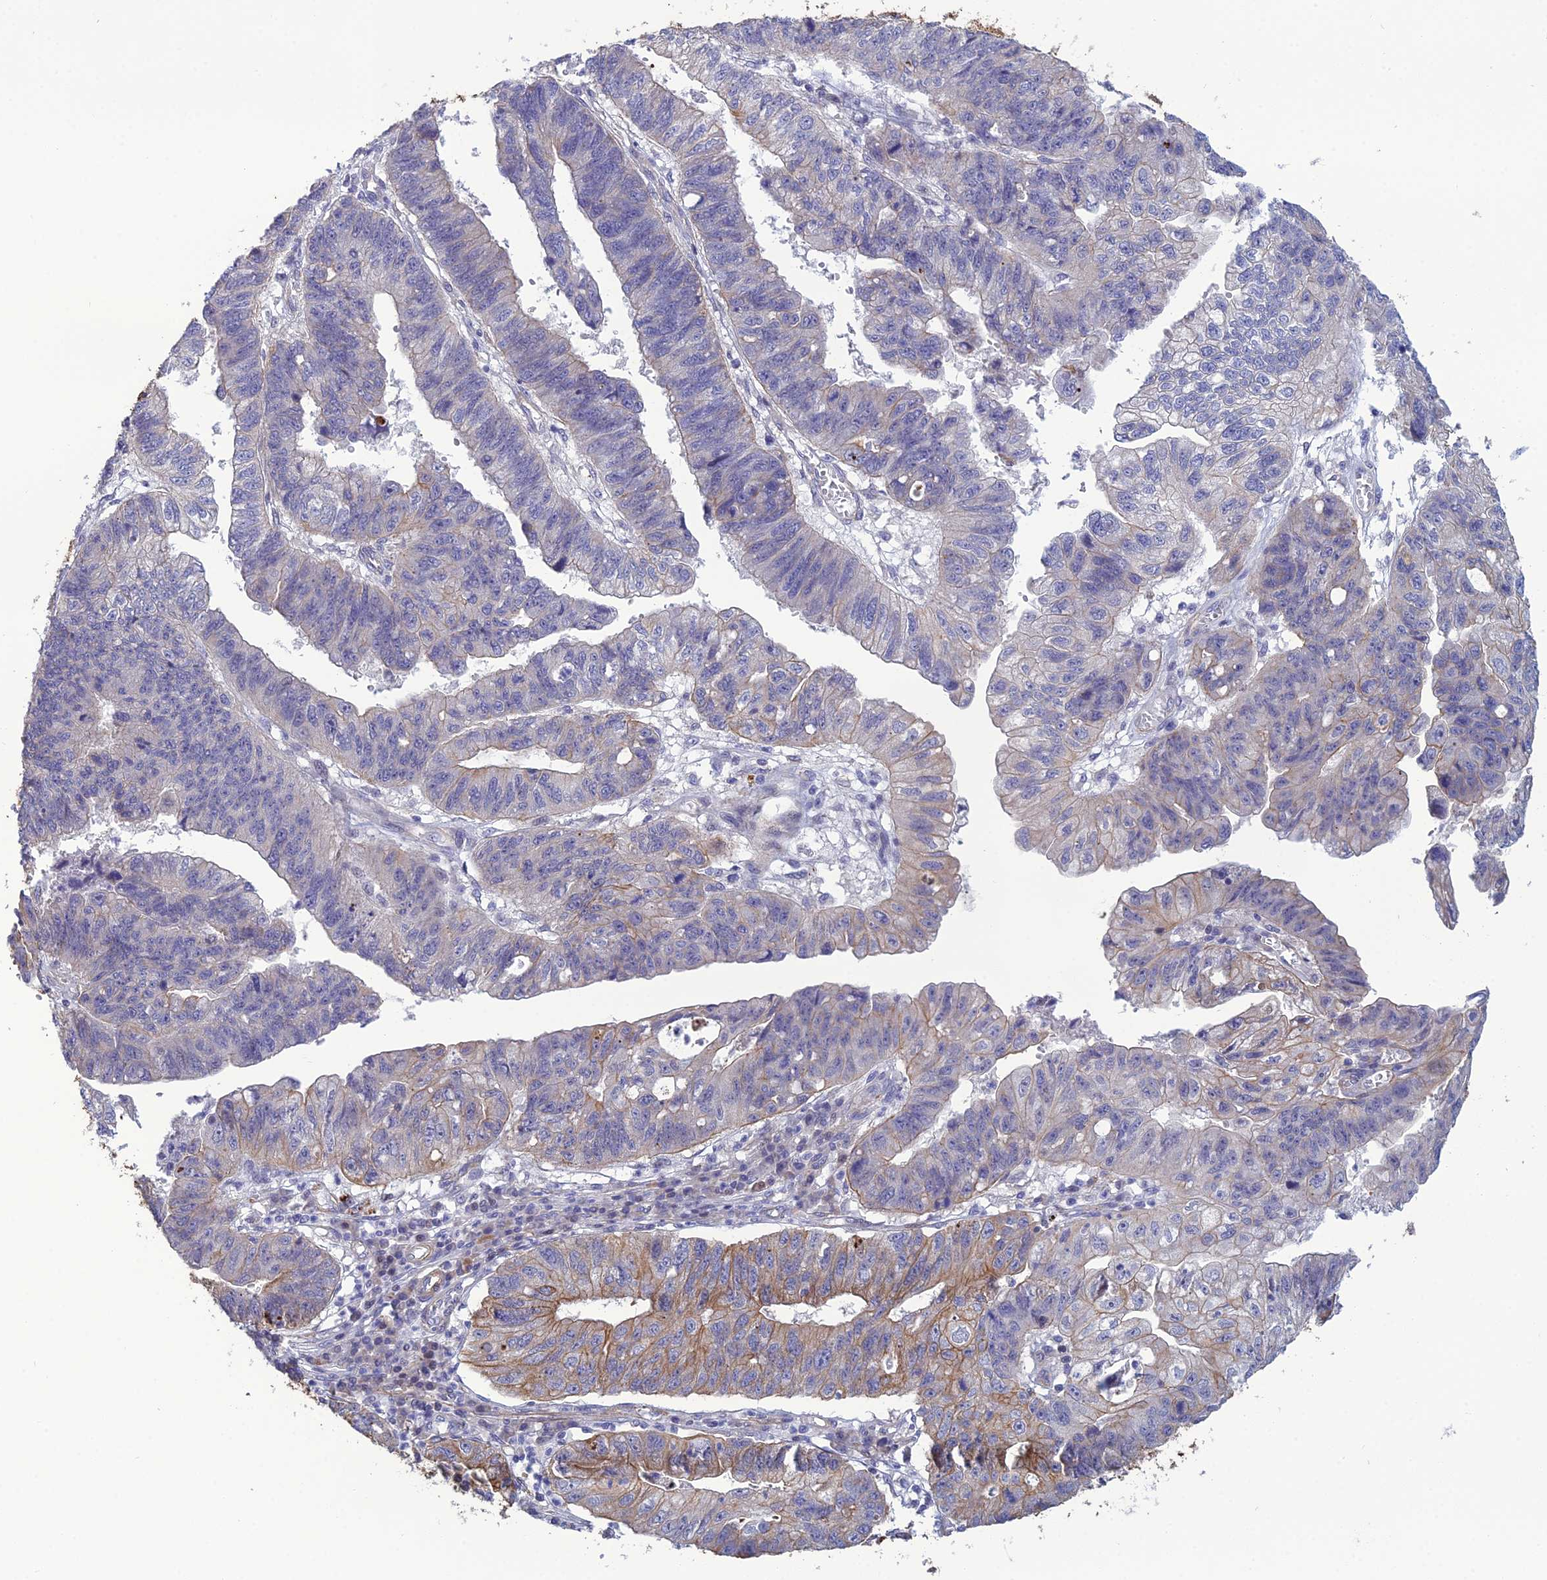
{"staining": {"intensity": "moderate", "quantity": "<25%", "location": "cytoplasmic/membranous"}, "tissue": "stomach cancer", "cell_type": "Tumor cells", "image_type": "cancer", "snomed": [{"axis": "morphology", "description": "Adenocarcinoma, NOS"}, {"axis": "topography", "description": "Stomach"}], "caption": "This histopathology image reveals immunohistochemistry staining of human adenocarcinoma (stomach), with low moderate cytoplasmic/membranous expression in about <25% of tumor cells.", "gene": "LZTS2", "patient": {"sex": "male", "age": 59}}